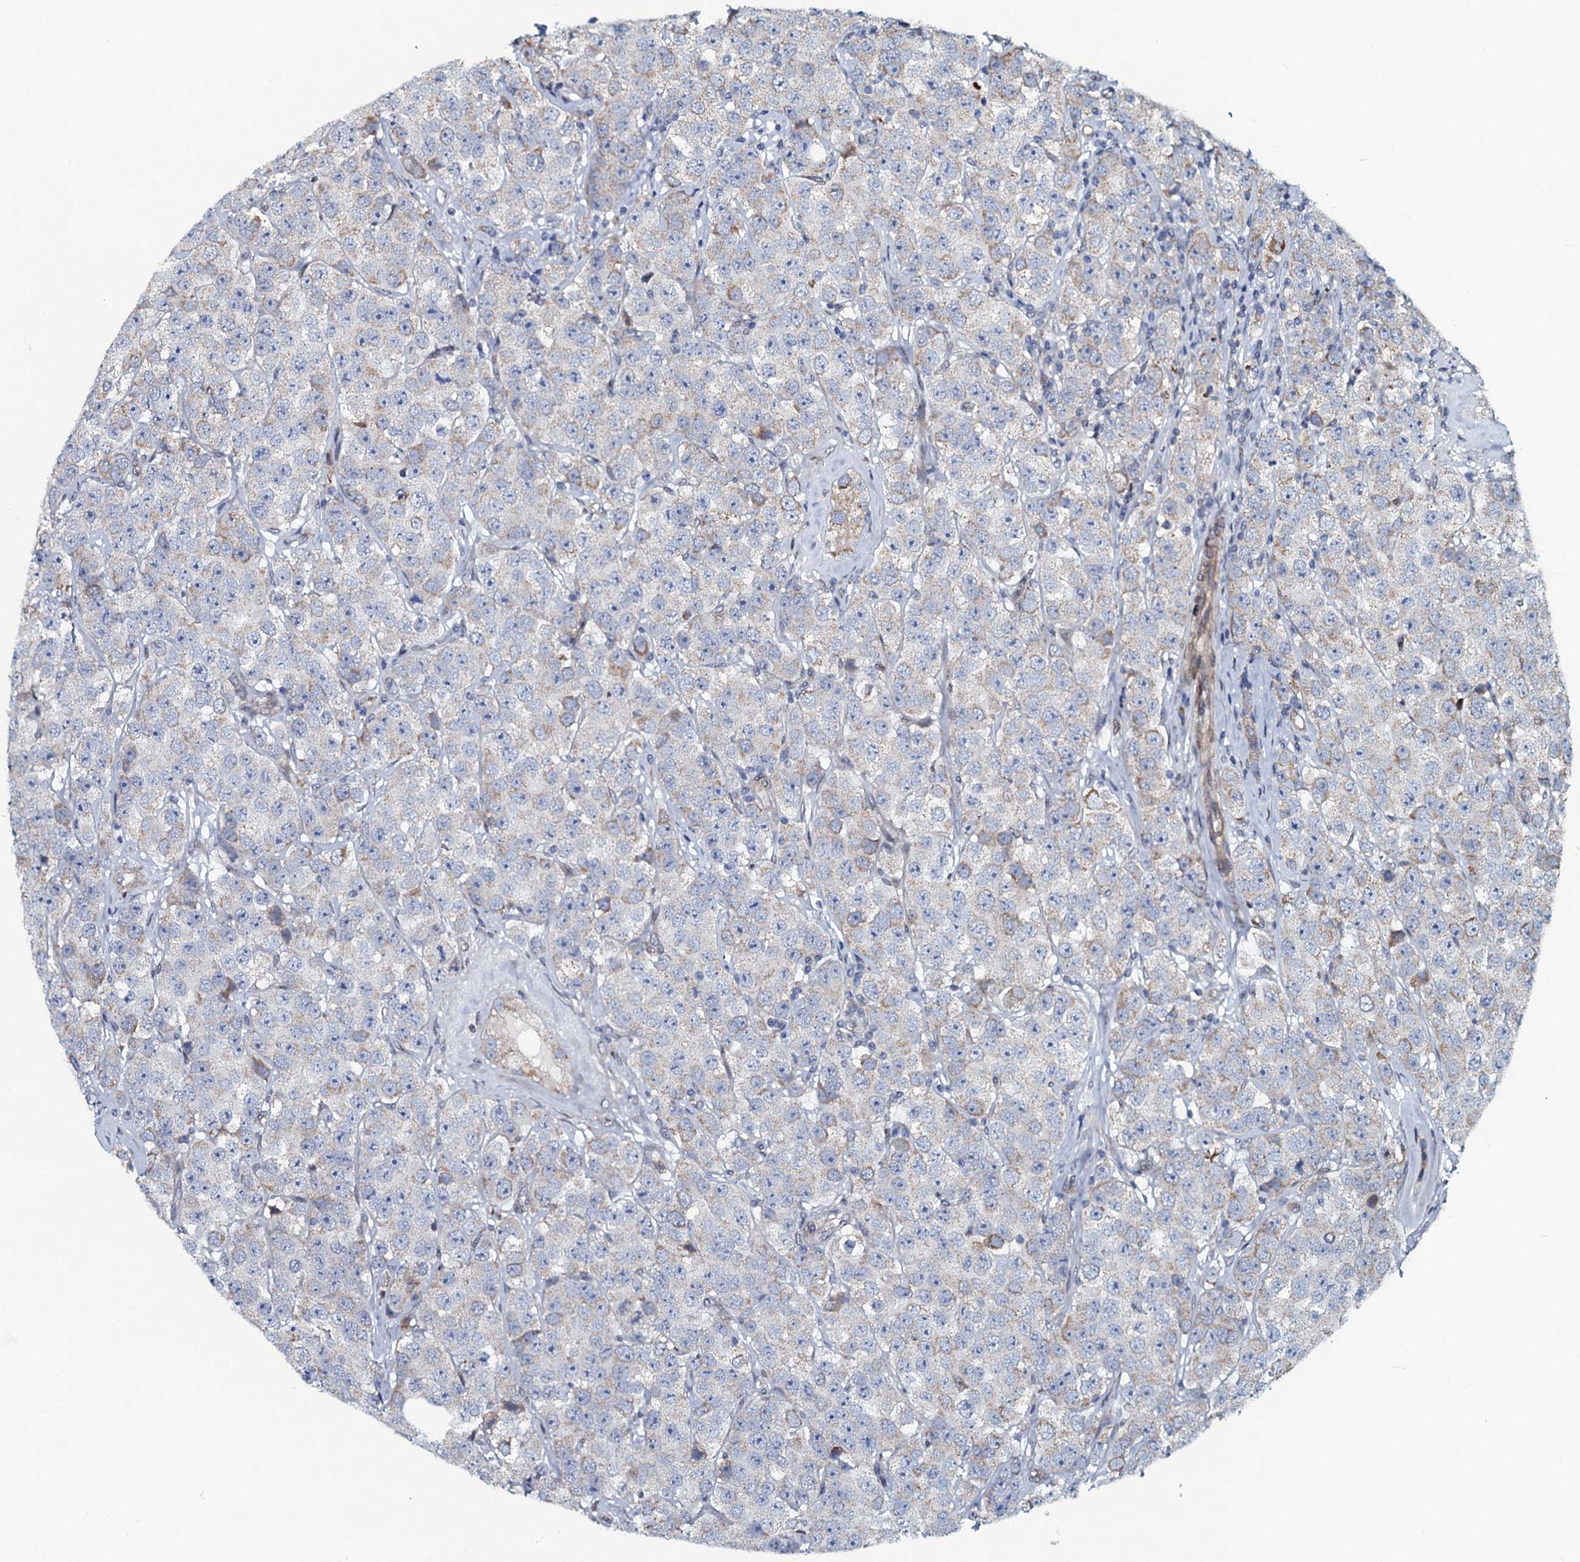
{"staining": {"intensity": "weak", "quantity": "<25%", "location": "cytoplasmic/membranous"}, "tissue": "testis cancer", "cell_type": "Tumor cells", "image_type": "cancer", "snomed": [{"axis": "morphology", "description": "Seminoma, NOS"}, {"axis": "topography", "description": "Testis"}], "caption": "This is an IHC photomicrograph of human testis cancer. There is no staining in tumor cells.", "gene": "KCTD4", "patient": {"sex": "male", "age": 28}}